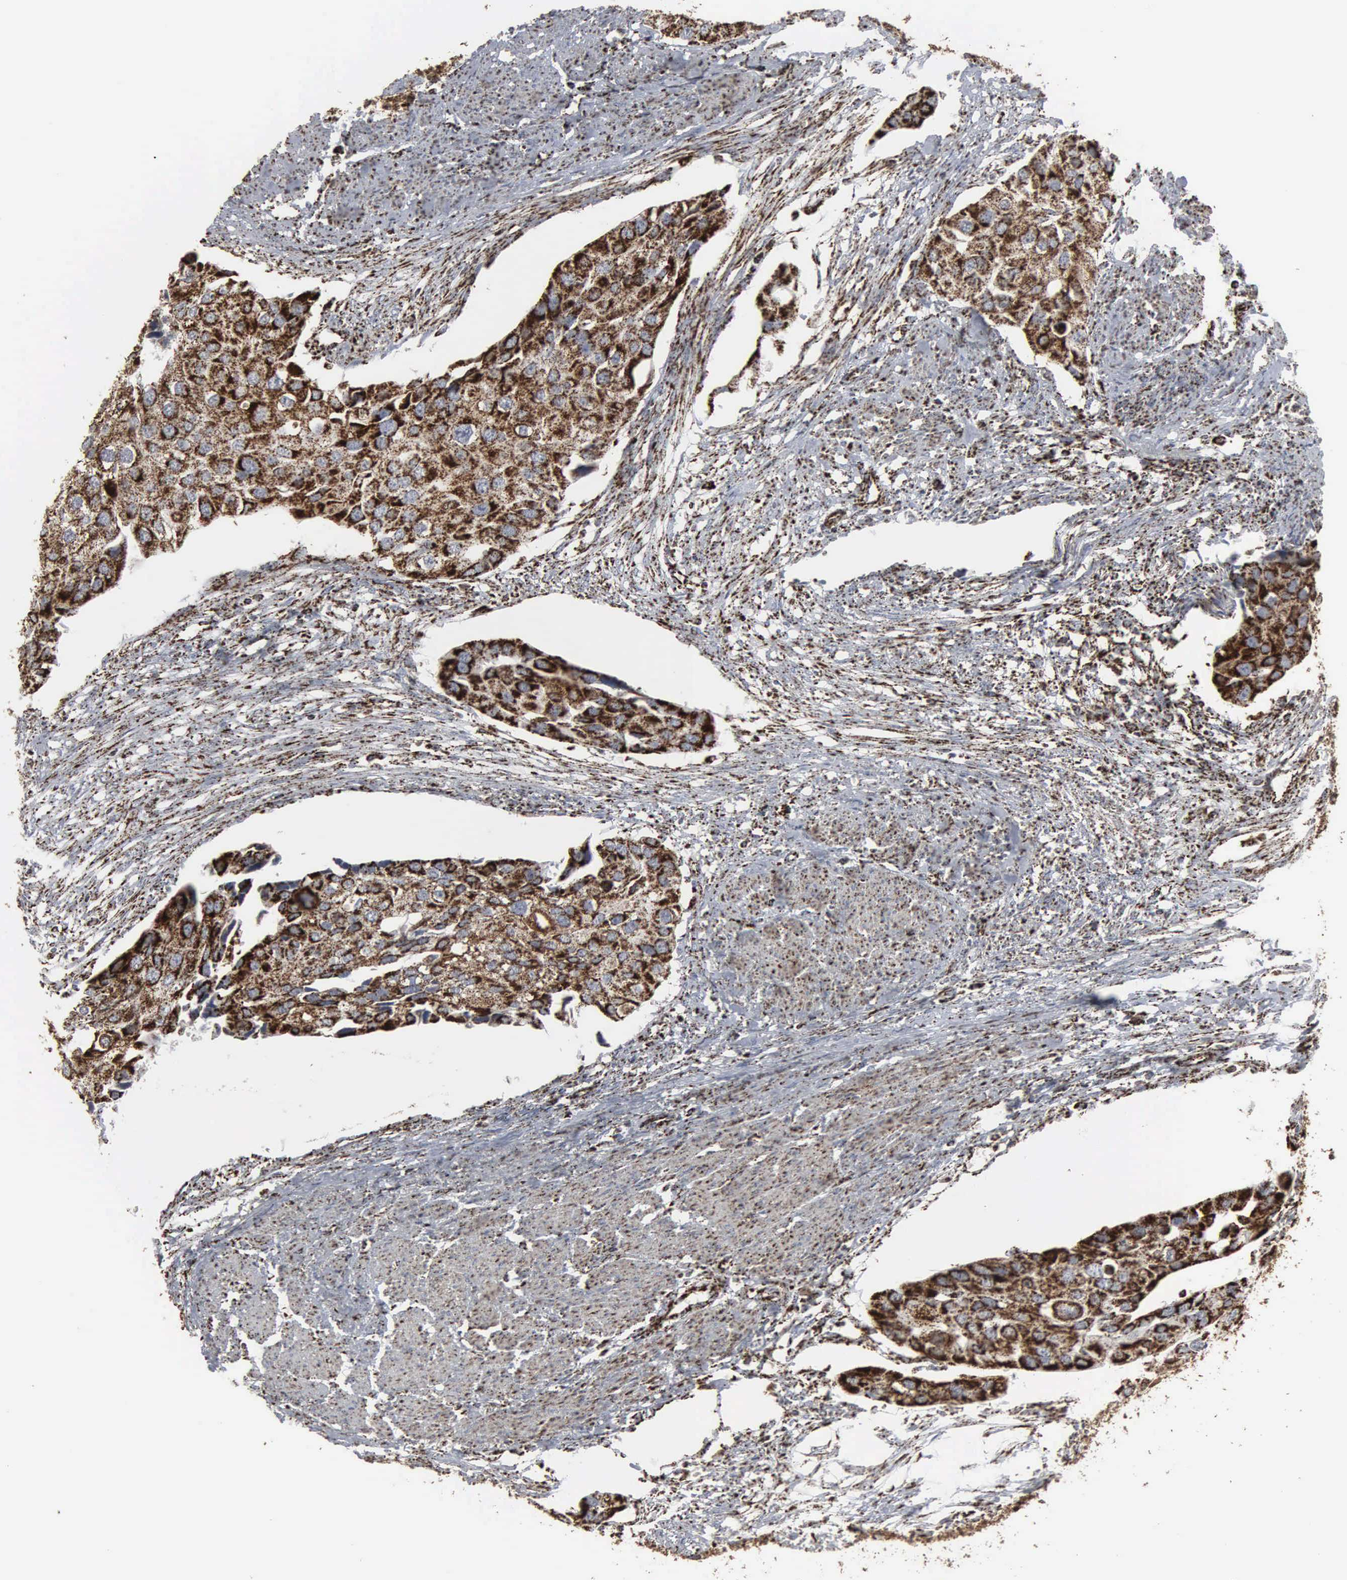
{"staining": {"intensity": "strong", "quantity": ">75%", "location": "cytoplasmic/membranous"}, "tissue": "urothelial cancer", "cell_type": "Tumor cells", "image_type": "cancer", "snomed": [{"axis": "morphology", "description": "Urothelial carcinoma, High grade"}, {"axis": "topography", "description": "Urinary bladder"}], "caption": "Immunohistochemical staining of human urothelial cancer reveals strong cytoplasmic/membranous protein staining in about >75% of tumor cells.", "gene": "HSPA9", "patient": {"sex": "male", "age": 55}}